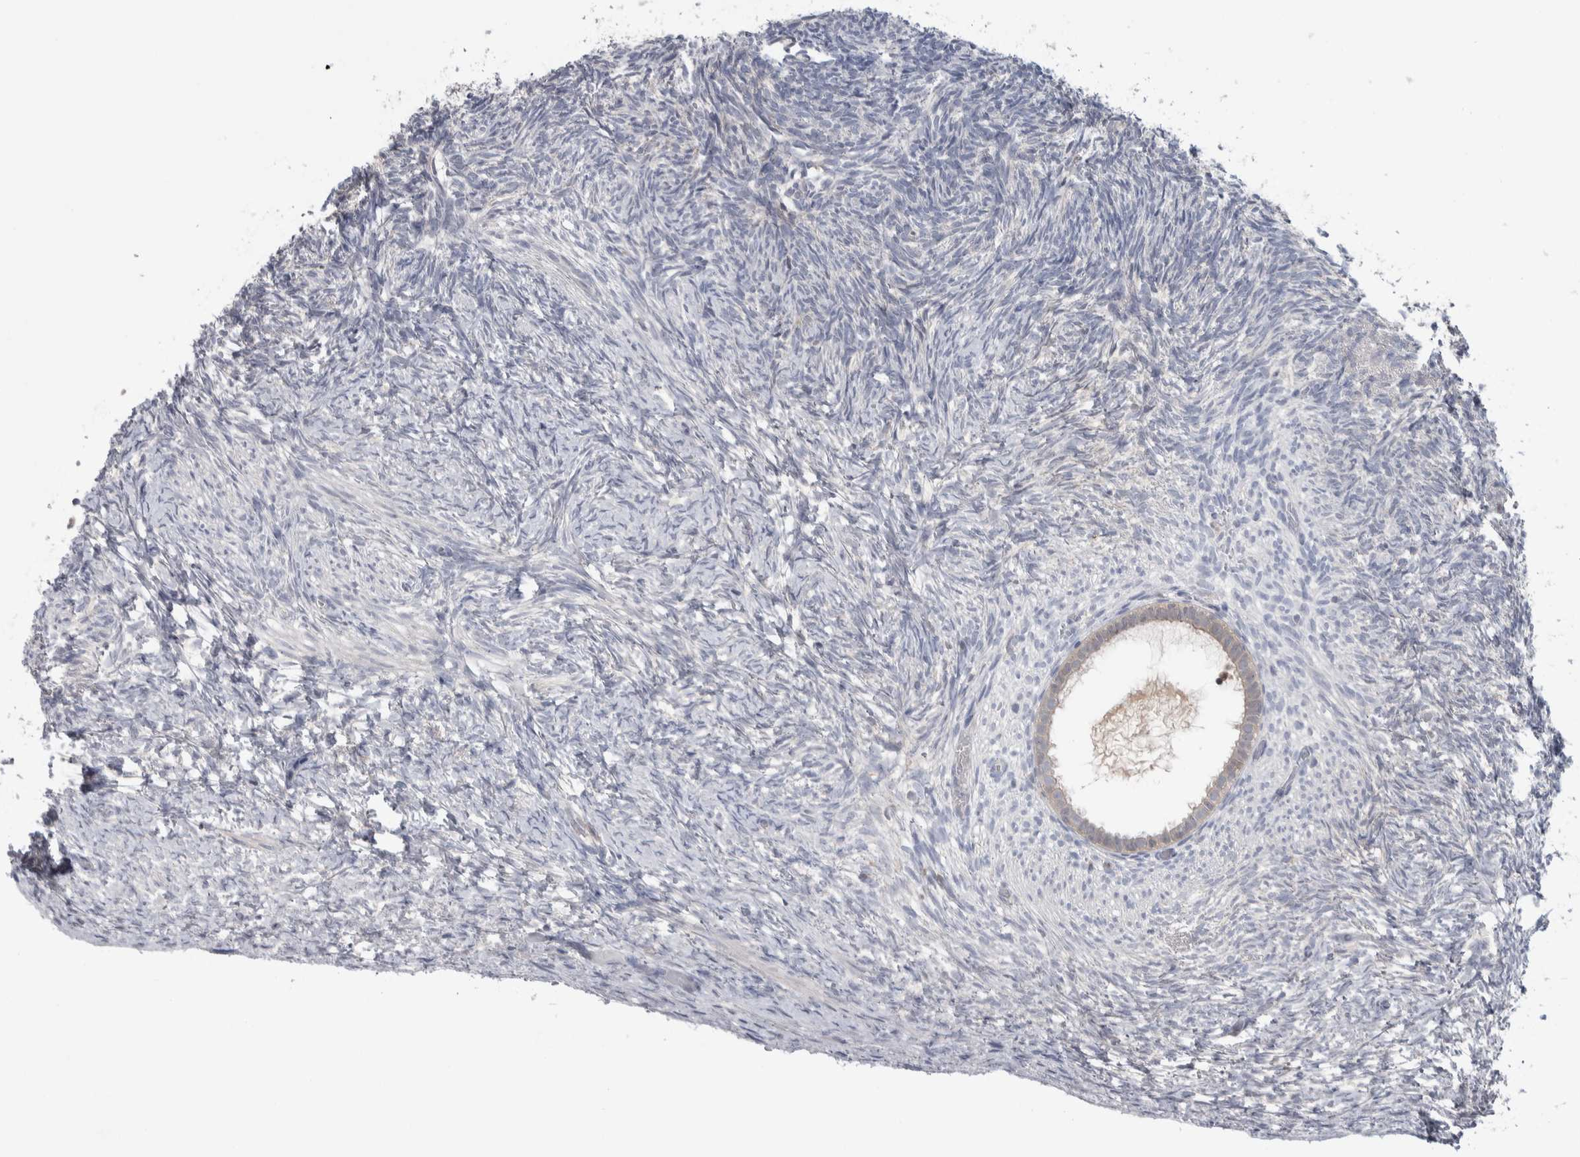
{"staining": {"intensity": "weak", "quantity": ">75%", "location": "cytoplasmic/membranous"}, "tissue": "ovary", "cell_type": "Follicle cells", "image_type": "normal", "snomed": [{"axis": "morphology", "description": "Normal tissue, NOS"}, {"axis": "topography", "description": "Ovary"}], "caption": "Immunohistochemical staining of normal ovary exhibits weak cytoplasmic/membranous protein expression in about >75% of follicle cells.", "gene": "HTATIP2", "patient": {"sex": "female", "age": 34}}